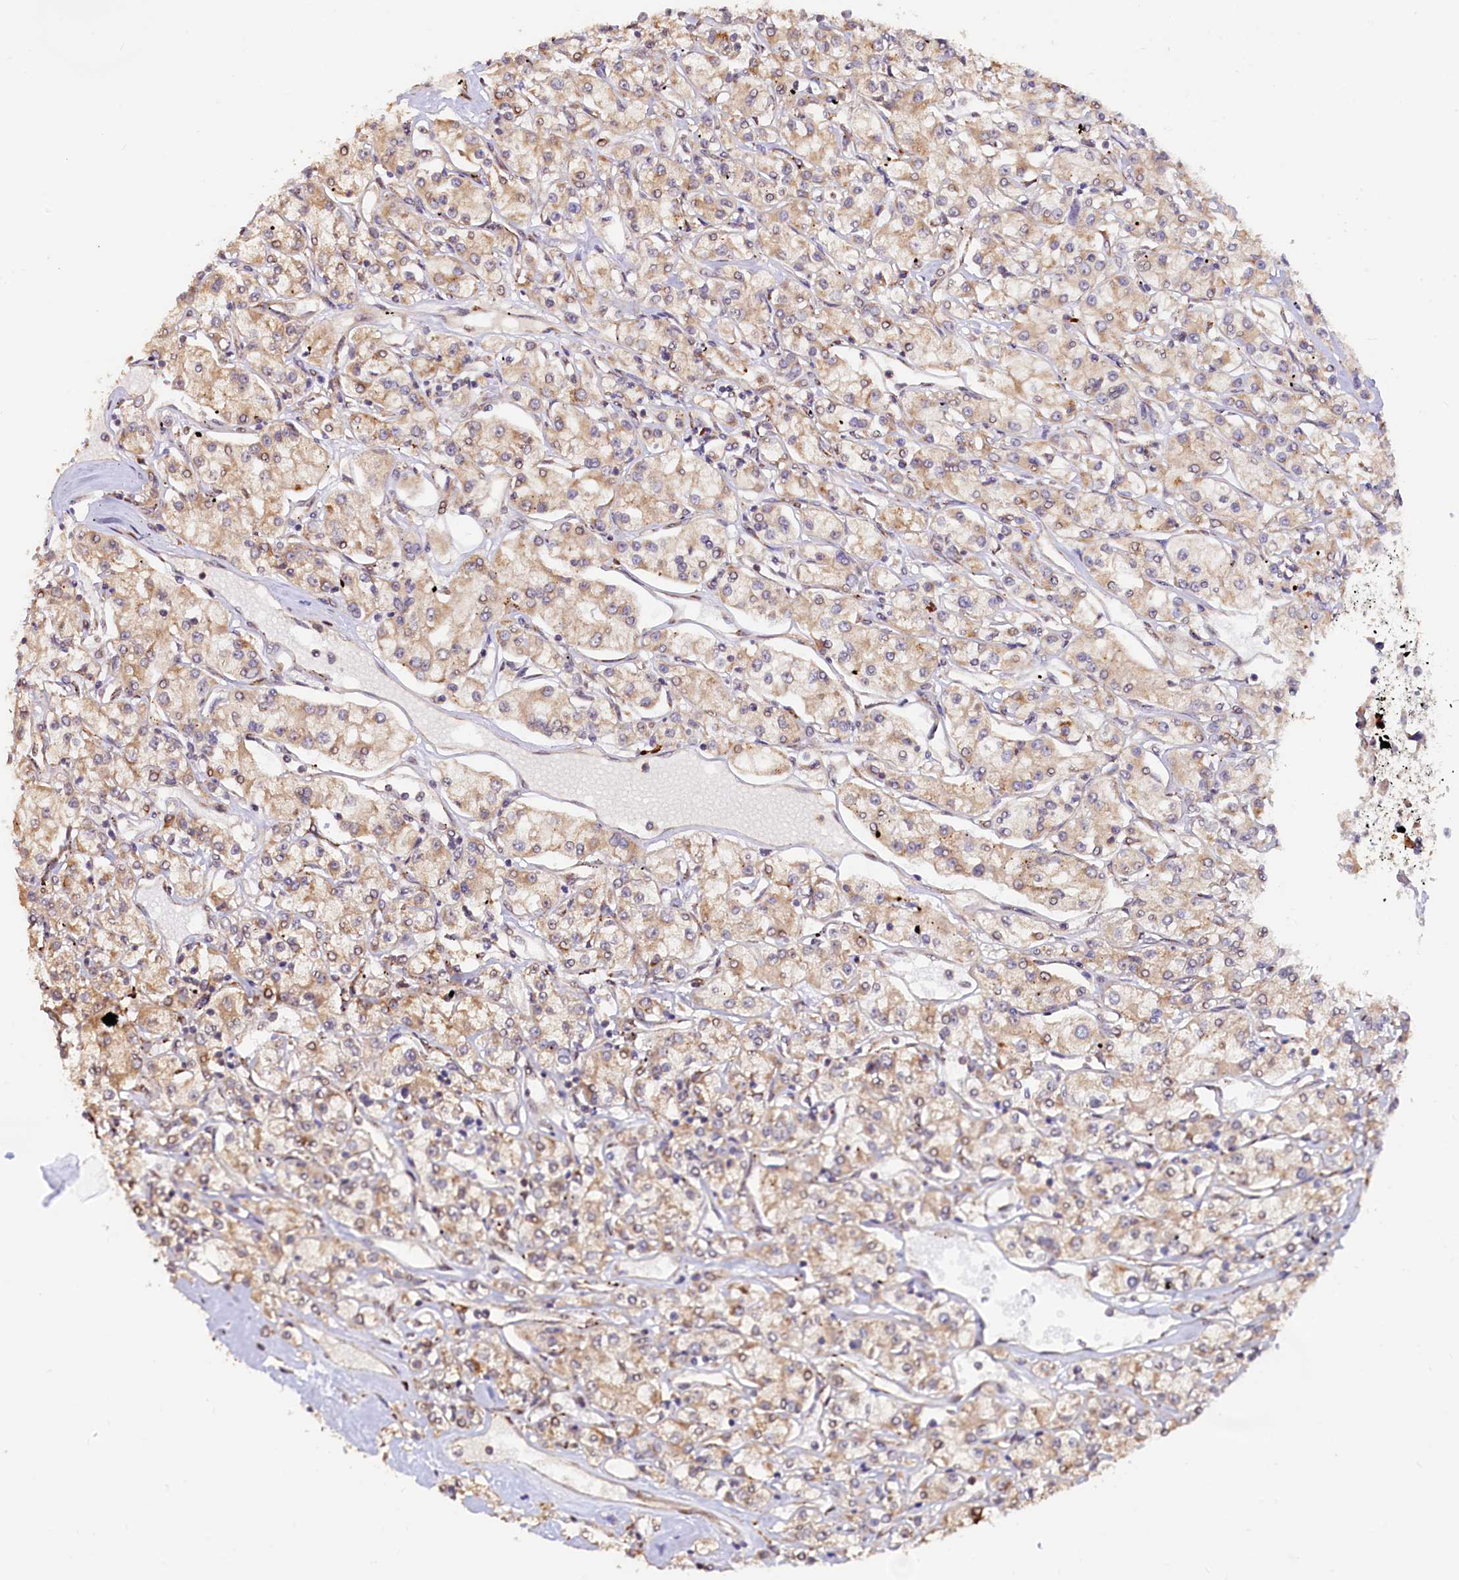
{"staining": {"intensity": "weak", "quantity": ">75%", "location": "cytoplasmic/membranous"}, "tissue": "renal cancer", "cell_type": "Tumor cells", "image_type": "cancer", "snomed": [{"axis": "morphology", "description": "Adenocarcinoma, NOS"}, {"axis": "topography", "description": "Kidney"}], "caption": "Renal adenocarcinoma stained with DAB (3,3'-diaminobenzidine) IHC demonstrates low levels of weak cytoplasmic/membranous expression in about >75% of tumor cells.", "gene": "C5orf15", "patient": {"sex": "female", "age": 59}}